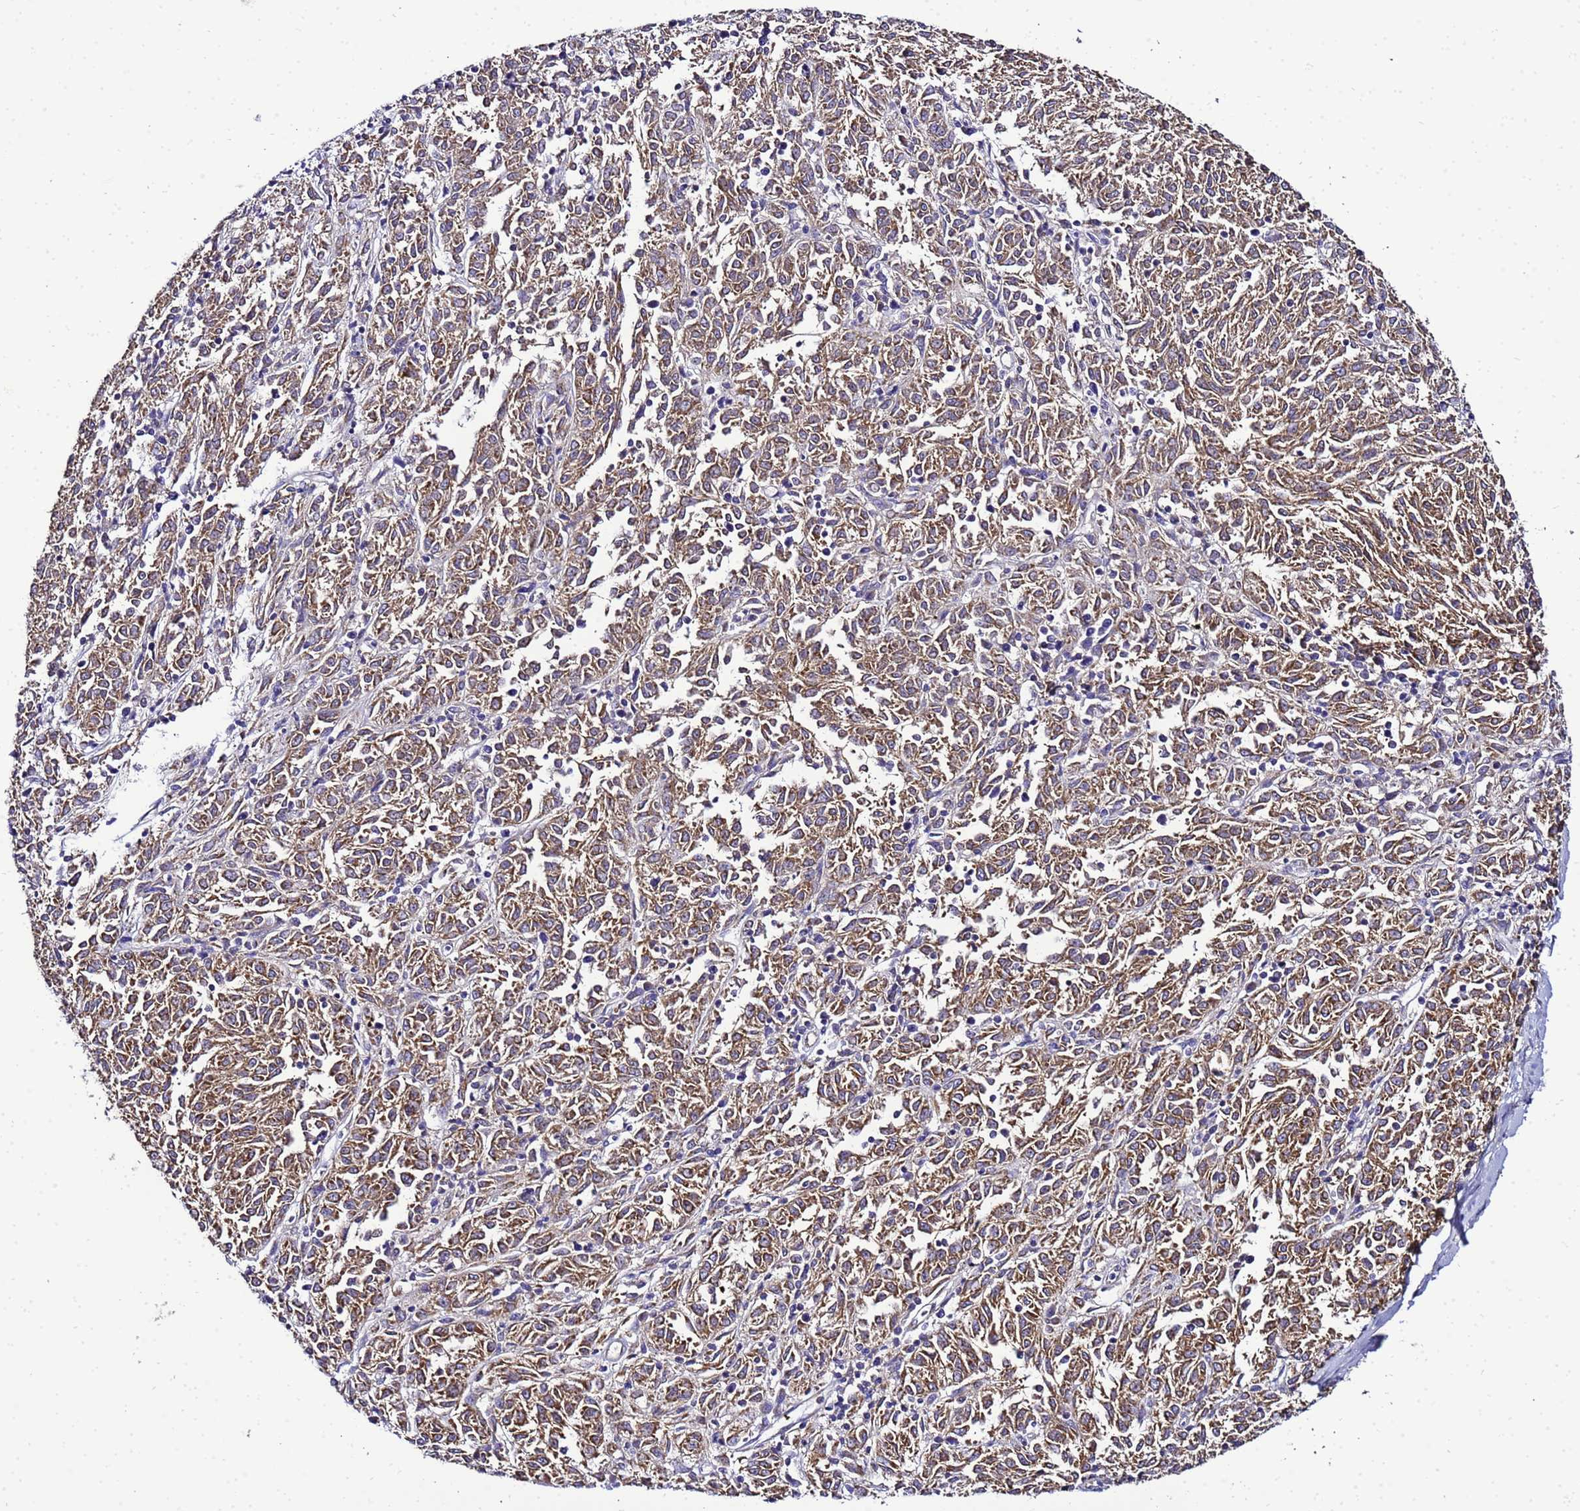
{"staining": {"intensity": "moderate", "quantity": ">75%", "location": "cytoplasmic/membranous"}, "tissue": "melanoma", "cell_type": "Tumor cells", "image_type": "cancer", "snomed": [{"axis": "morphology", "description": "Malignant melanoma, NOS"}, {"axis": "topography", "description": "Skin"}], "caption": "Immunohistochemical staining of melanoma displays medium levels of moderate cytoplasmic/membranous staining in about >75% of tumor cells.", "gene": "HIGD2A", "patient": {"sex": "female", "age": 72}}